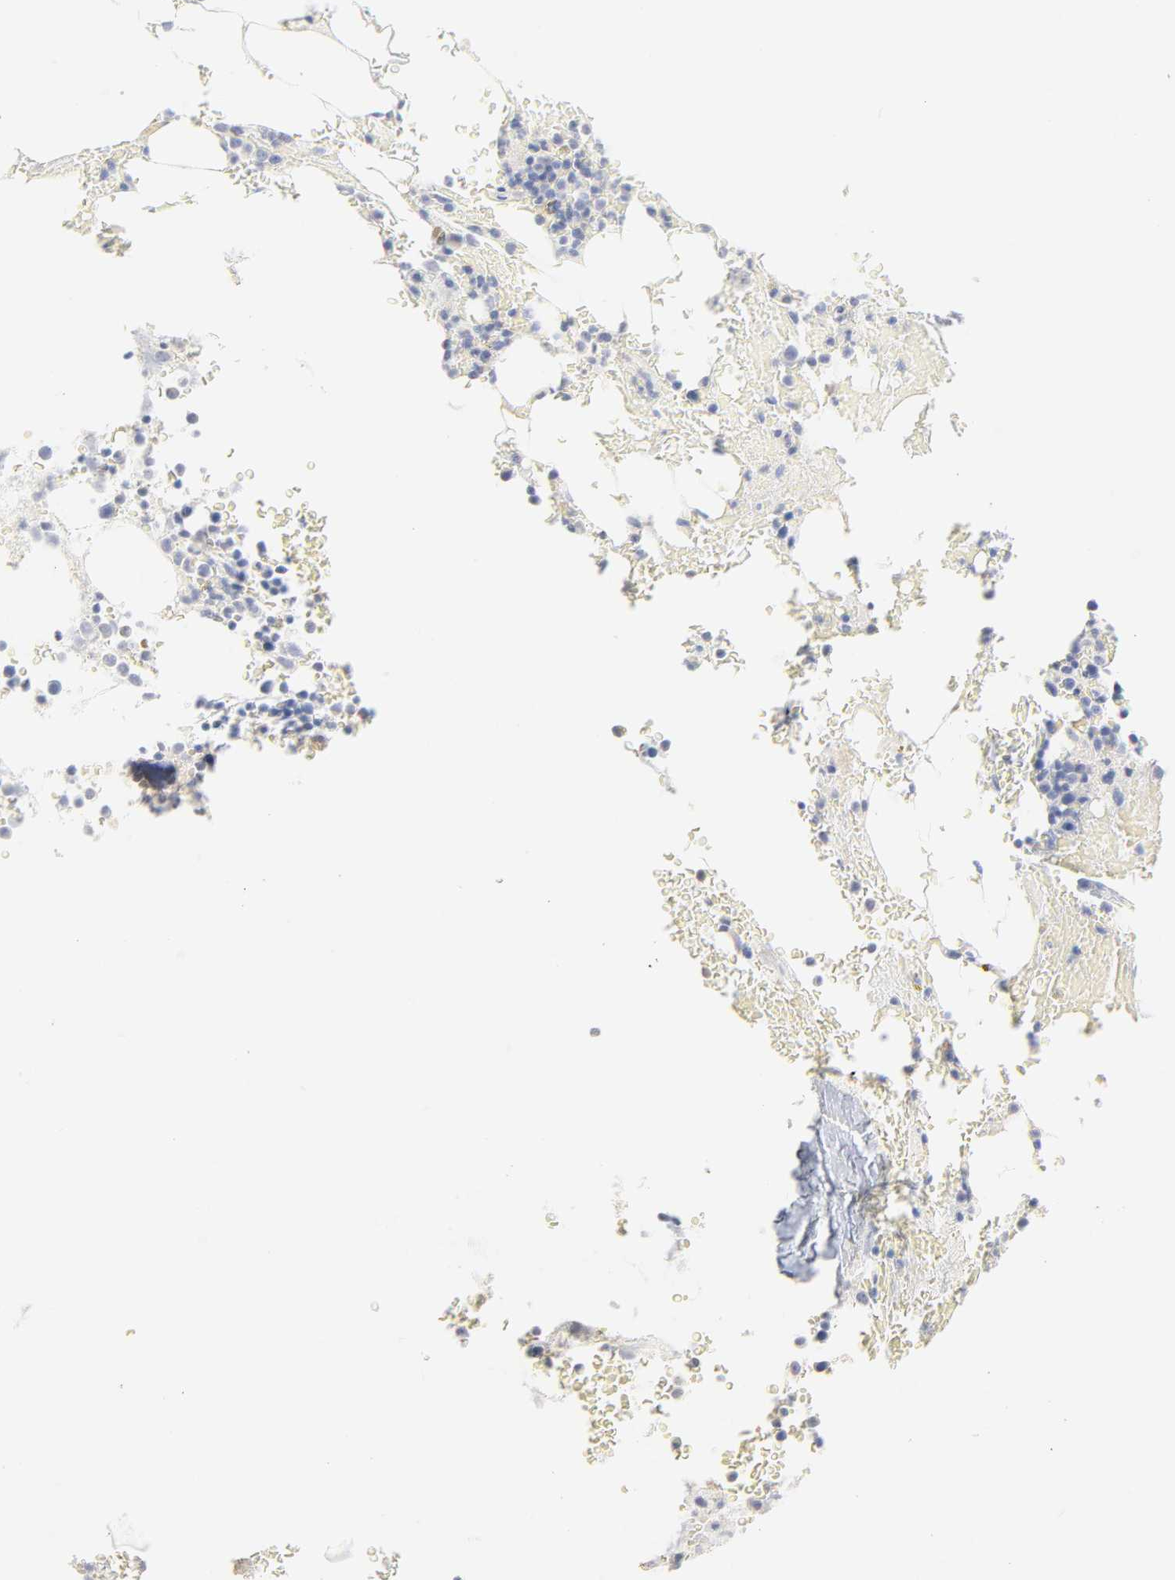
{"staining": {"intensity": "negative", "quantity": "none", "location": "none"}, "tissue": "bone marrow", "cell_type": "Hematopoietic cells", "image_type": "normal", "snomed": [{"axis": "morphology", "description": "Normal tissue, NOS"}, {"axis": "topography", "description": "Bone marrow"}], "caption": "DAB (3,3'-diaminobenzidine) immunohistochemical staining of unremarkable human bone marrow demonstrates no significant positivity in hematopoietic cells.", "gene": "FCGBP", "patient": {"sex": "female", "age": 73}}